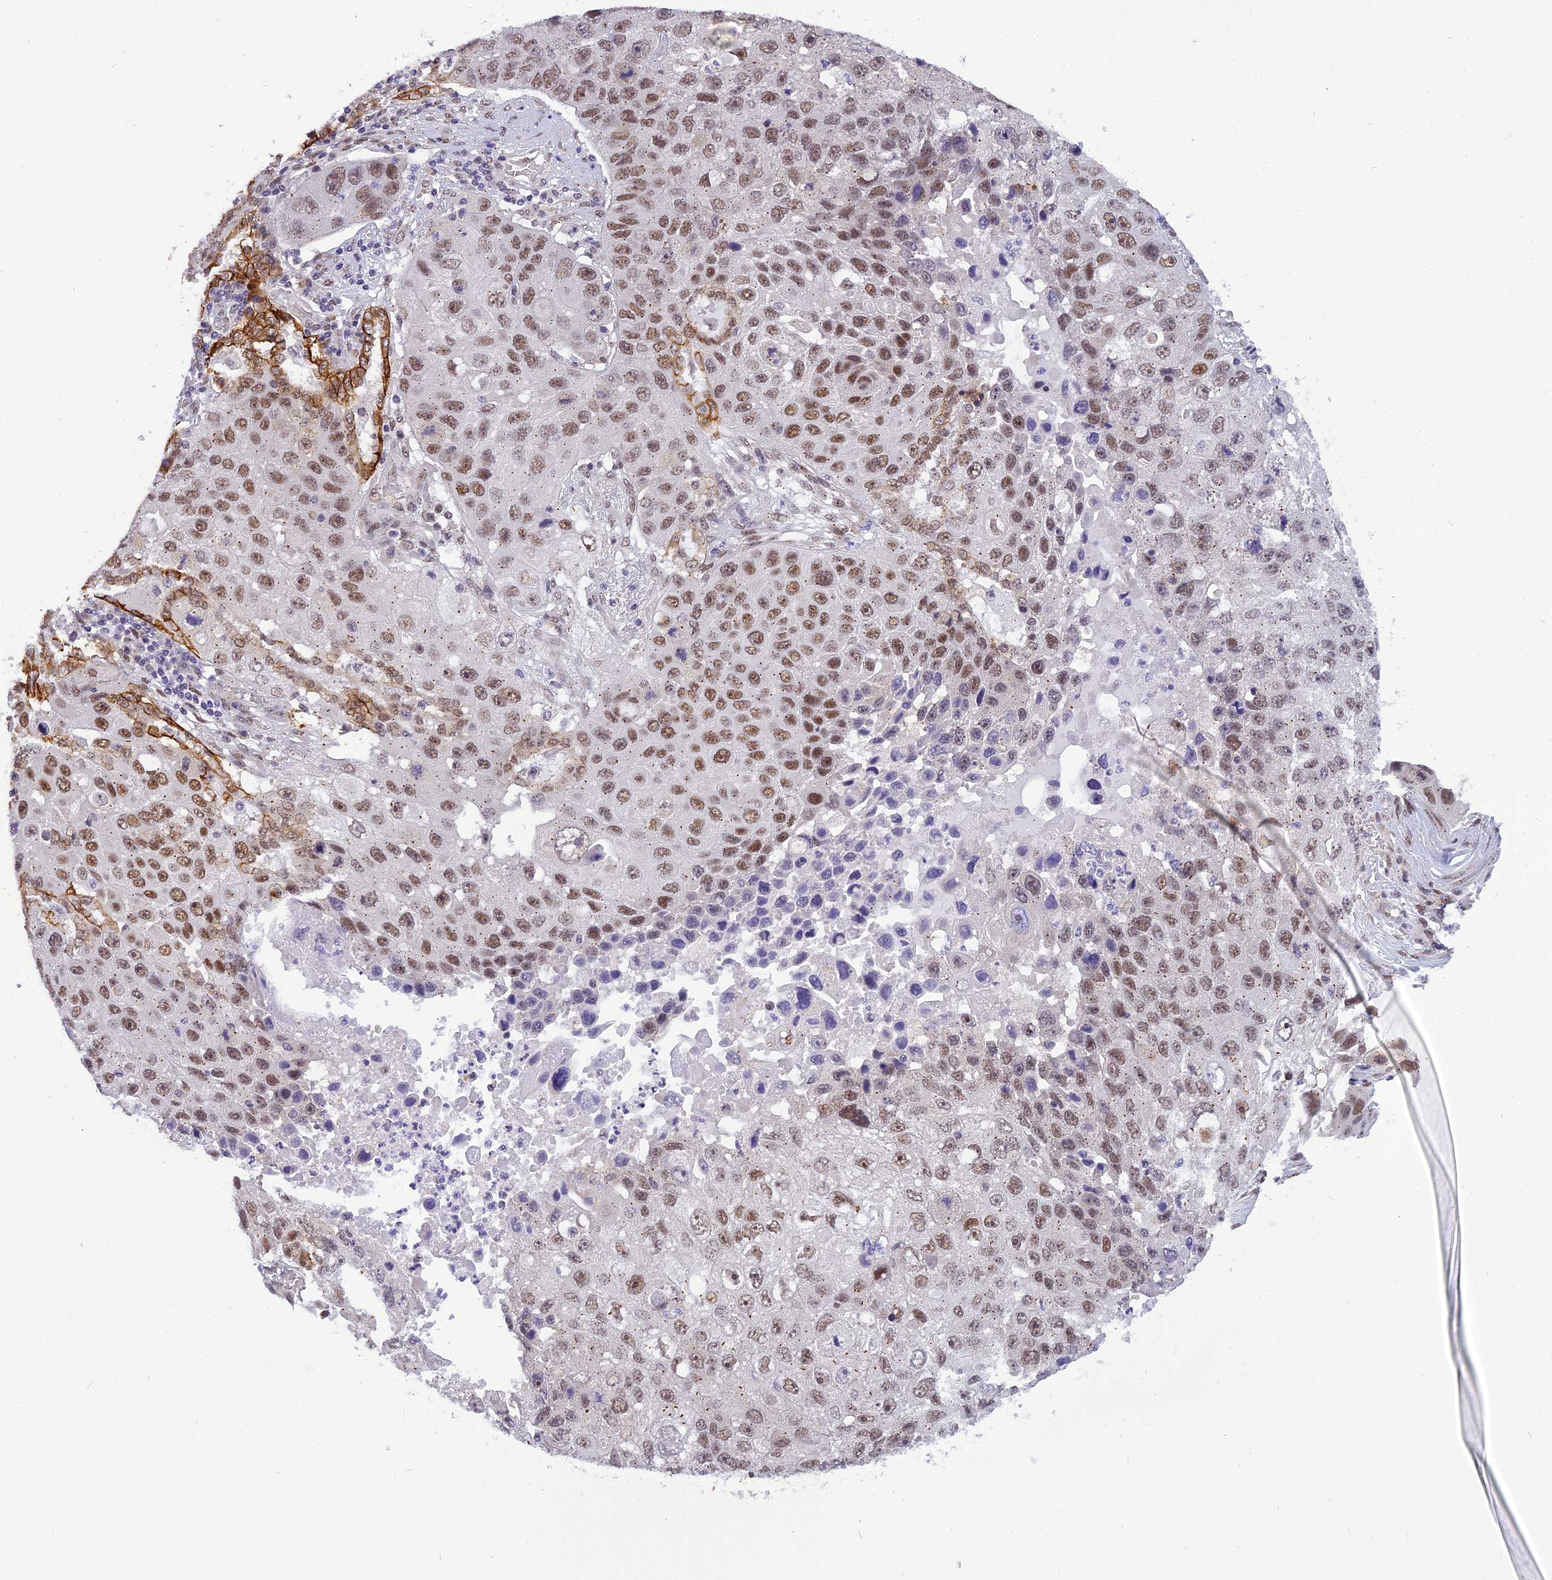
{"staining": {"intensity": "moderate", "quantity": ">75%", "location": "nuclear"}, "tissue": "lung cancer", "cell_type": "Tumor cells", "image_type": "cancer", "snomed": [{"axis": "morphology", "description": "Squamous cell carcinoma, NOS"}, {"axis": "topography", "description": "Lung"}], "caption": "Protein expression by IHC reveals moderate nuclear expression in about >75% of tumor cells in squamous cell carcinoma (lung). (DAB (3,3'-diaminobenzidine) = brown stain, brightfield microscopy at high magnification).", "gene": "IRF2BP1", "patient": {"sex": "male", "age": 61}}